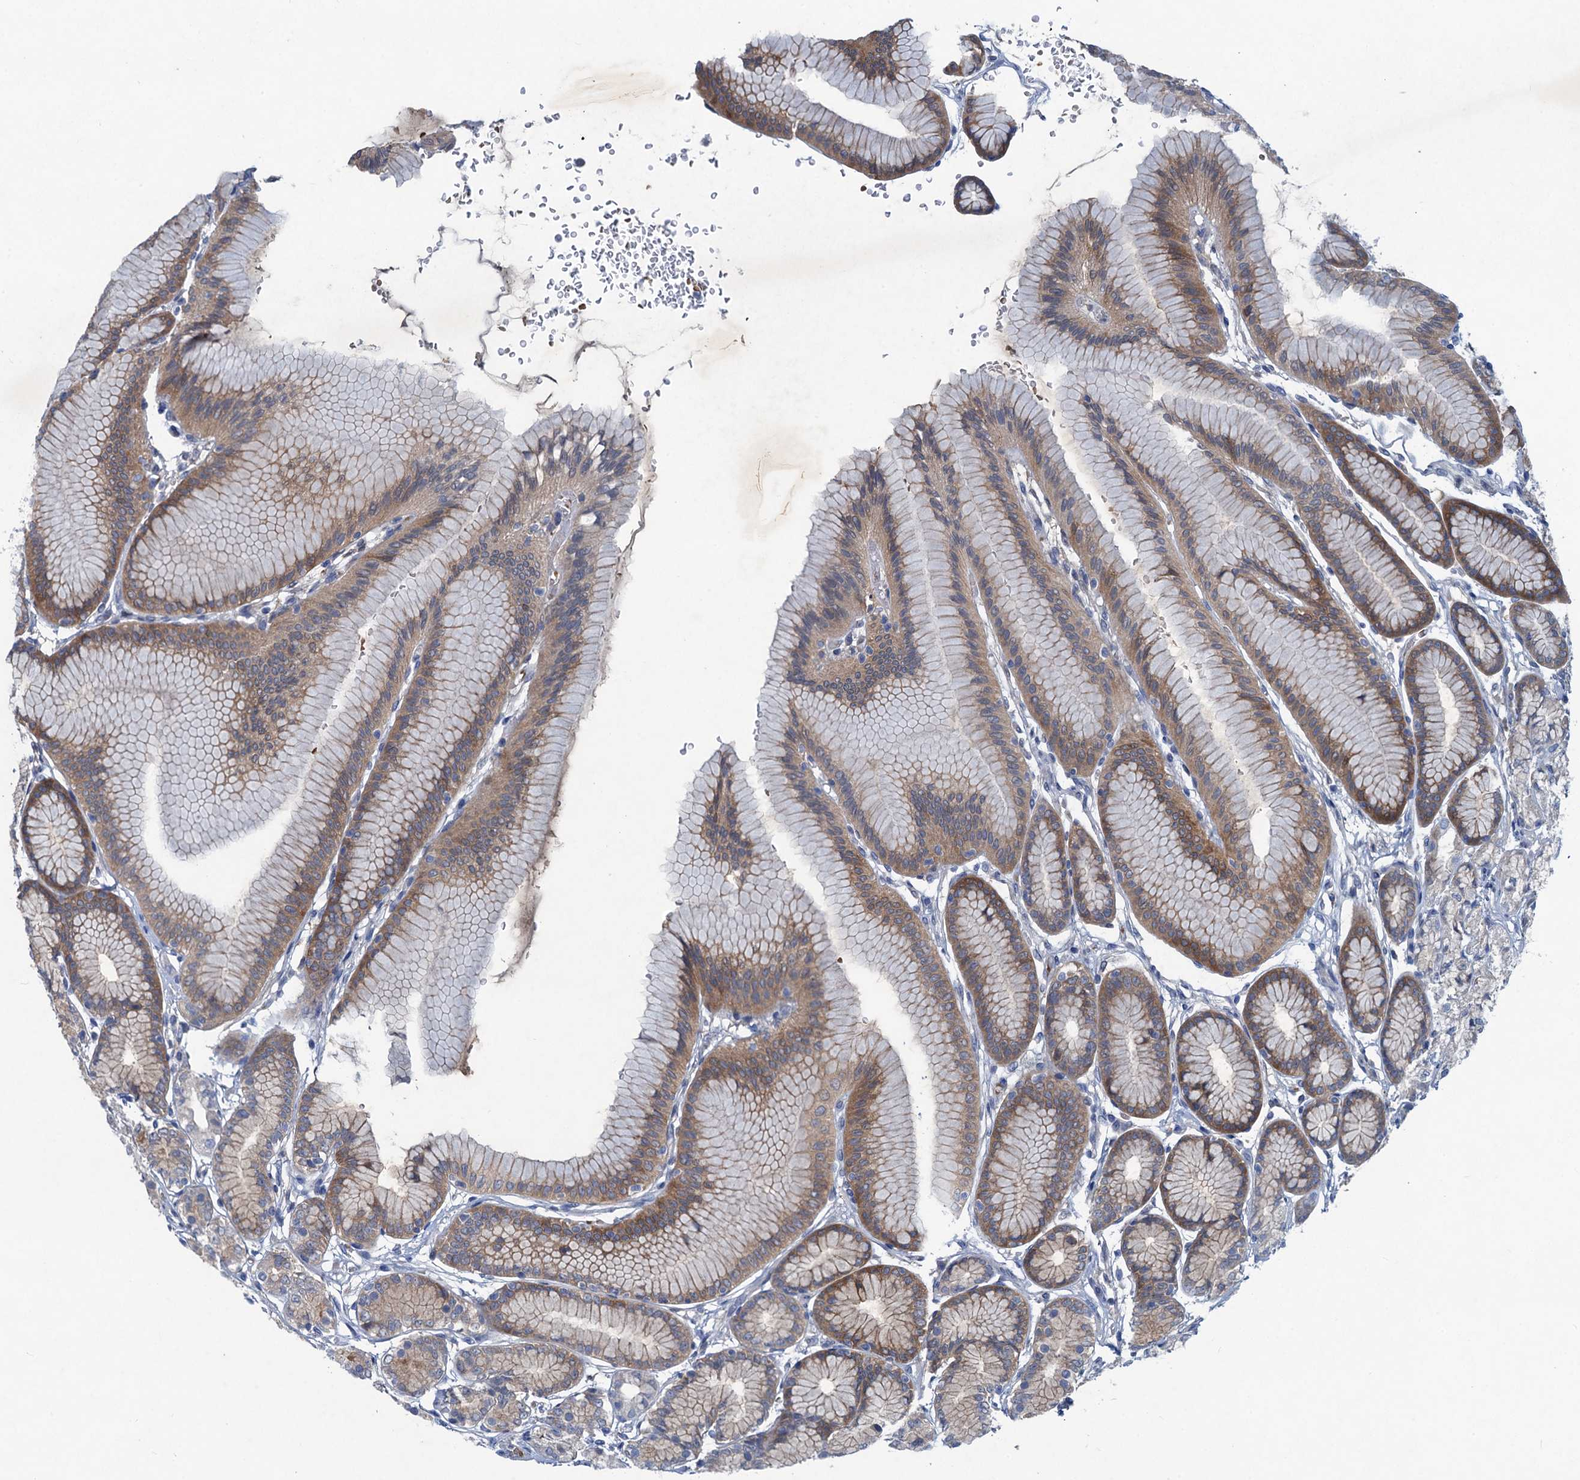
{"staining": {"intensity": "moderate", "quantity": "25%-75%", "location": "cytoplasmic/membranous"}, "tissue": "stomach", "cell_type": "Glandular cells", "image_type": "normal", "snomed": [{"axis": "morphology", "description": "Normal tissue, NOS"}, {"axis": "morphology", "description": "Adenocarcinoma, NOS"}, {"axis": "morphology", "description": "Adenocarcinoma, High grade"}, {"axis": "topography", "description": "Stomach, upper"}, {"axis": "topography", "description": "Stomach"}], "caption": "This is an image of immunohistochemistry (IHC) staining of unremarkable stomach, which shows moderate staining in the cytoplasmic/membranous of glandular cells.", "gene": "RTKN2", "patient": {"sex": "female", "age": 65}}